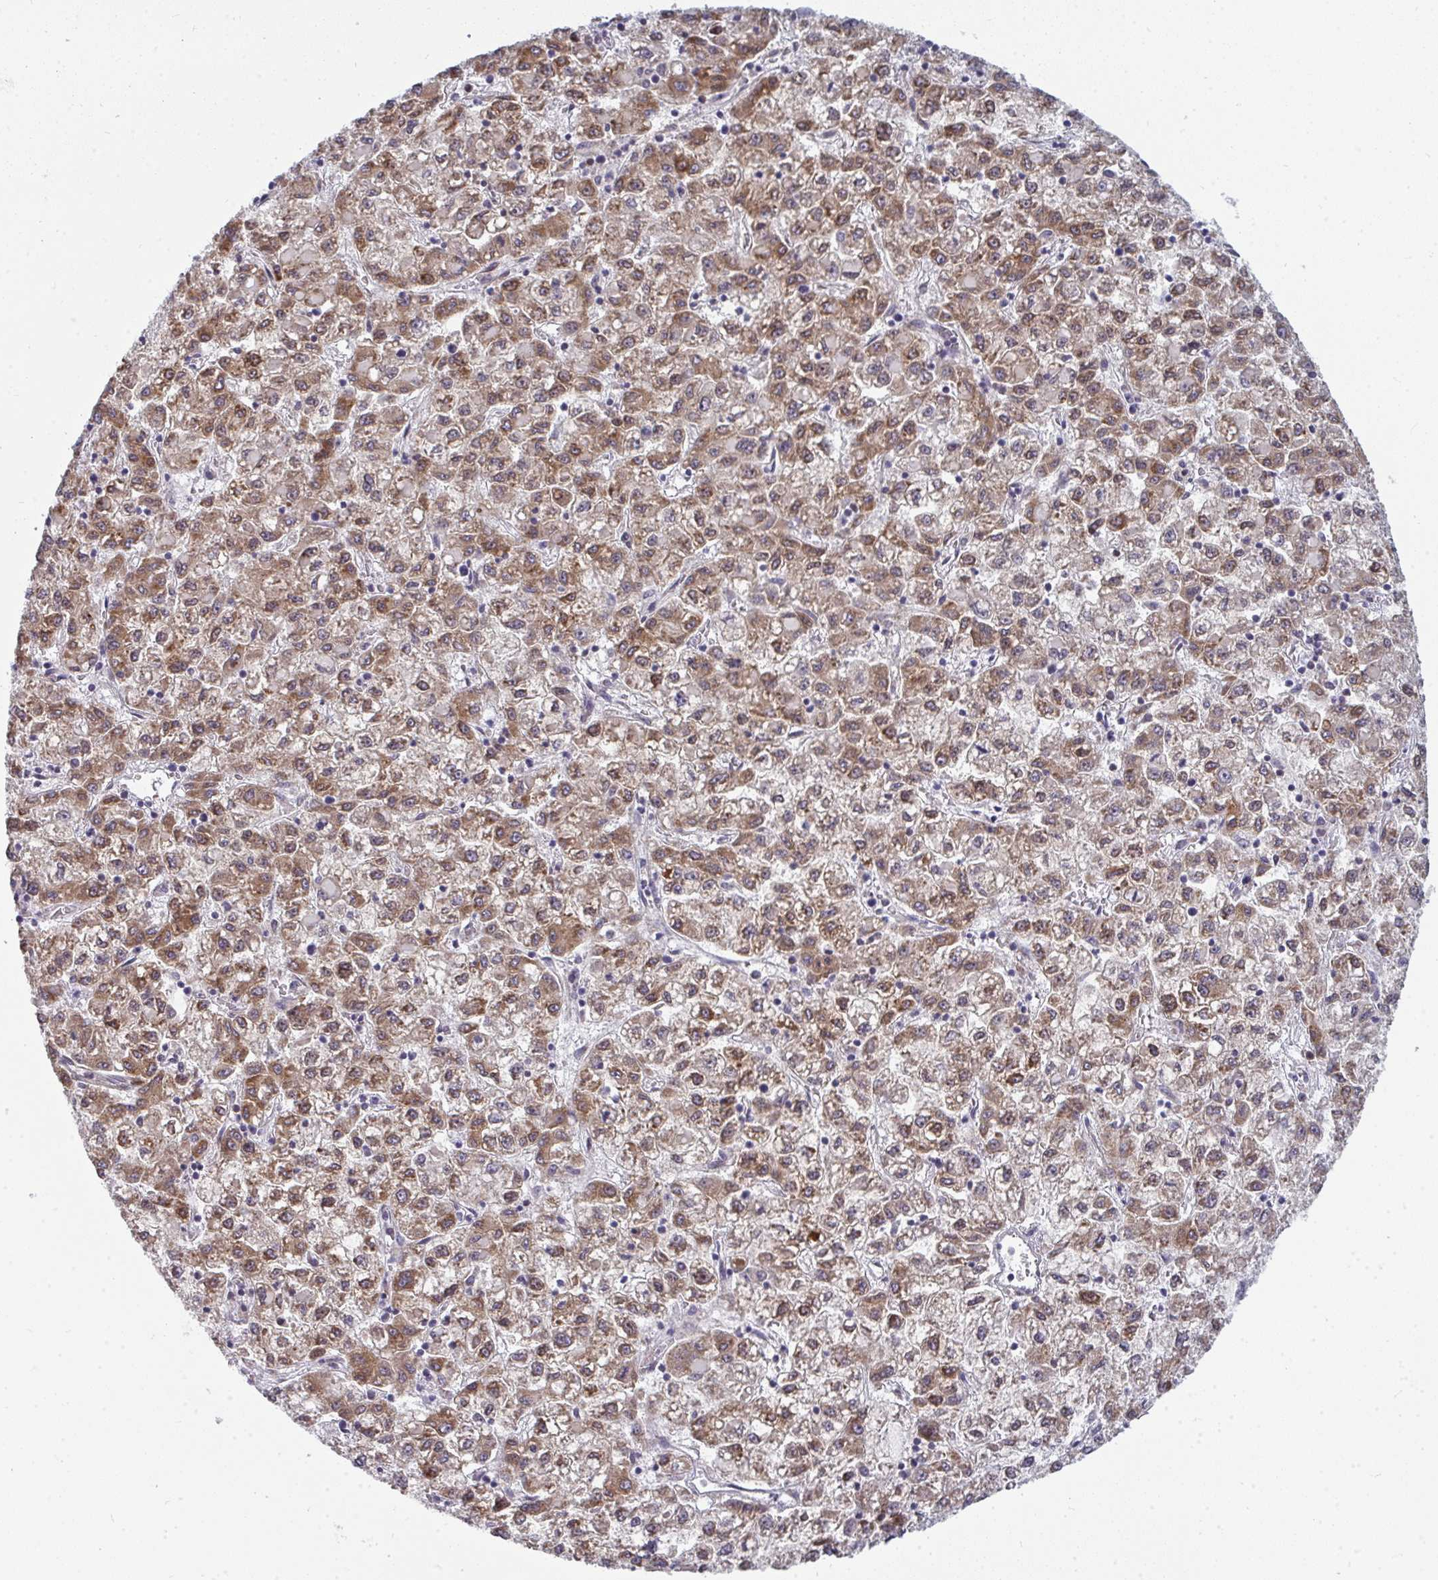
{"staining": {"intensity": "moderate", "quantity": ">75%", "location": "cytoplasmic/membranous"}, "tissue": "liver cancer", "cell_type": "Tumor cells", "image_type": "cancer", "snomed": [{"axis": "morphology", "description": "Carcinoma, Hepatocellular, NOS"}, {"axis": "topography", "description": "Liver"}], "caption": "The histopathology image exhibits immunohistochemical staining of liver cancer (hepatocellular carcinoma). There is moderate cytoplasmic/membranous staining is identified in about >75% of tumor cells.", "gene": "LYSMD4", "patient": {"sex": "male", "age": 40}}